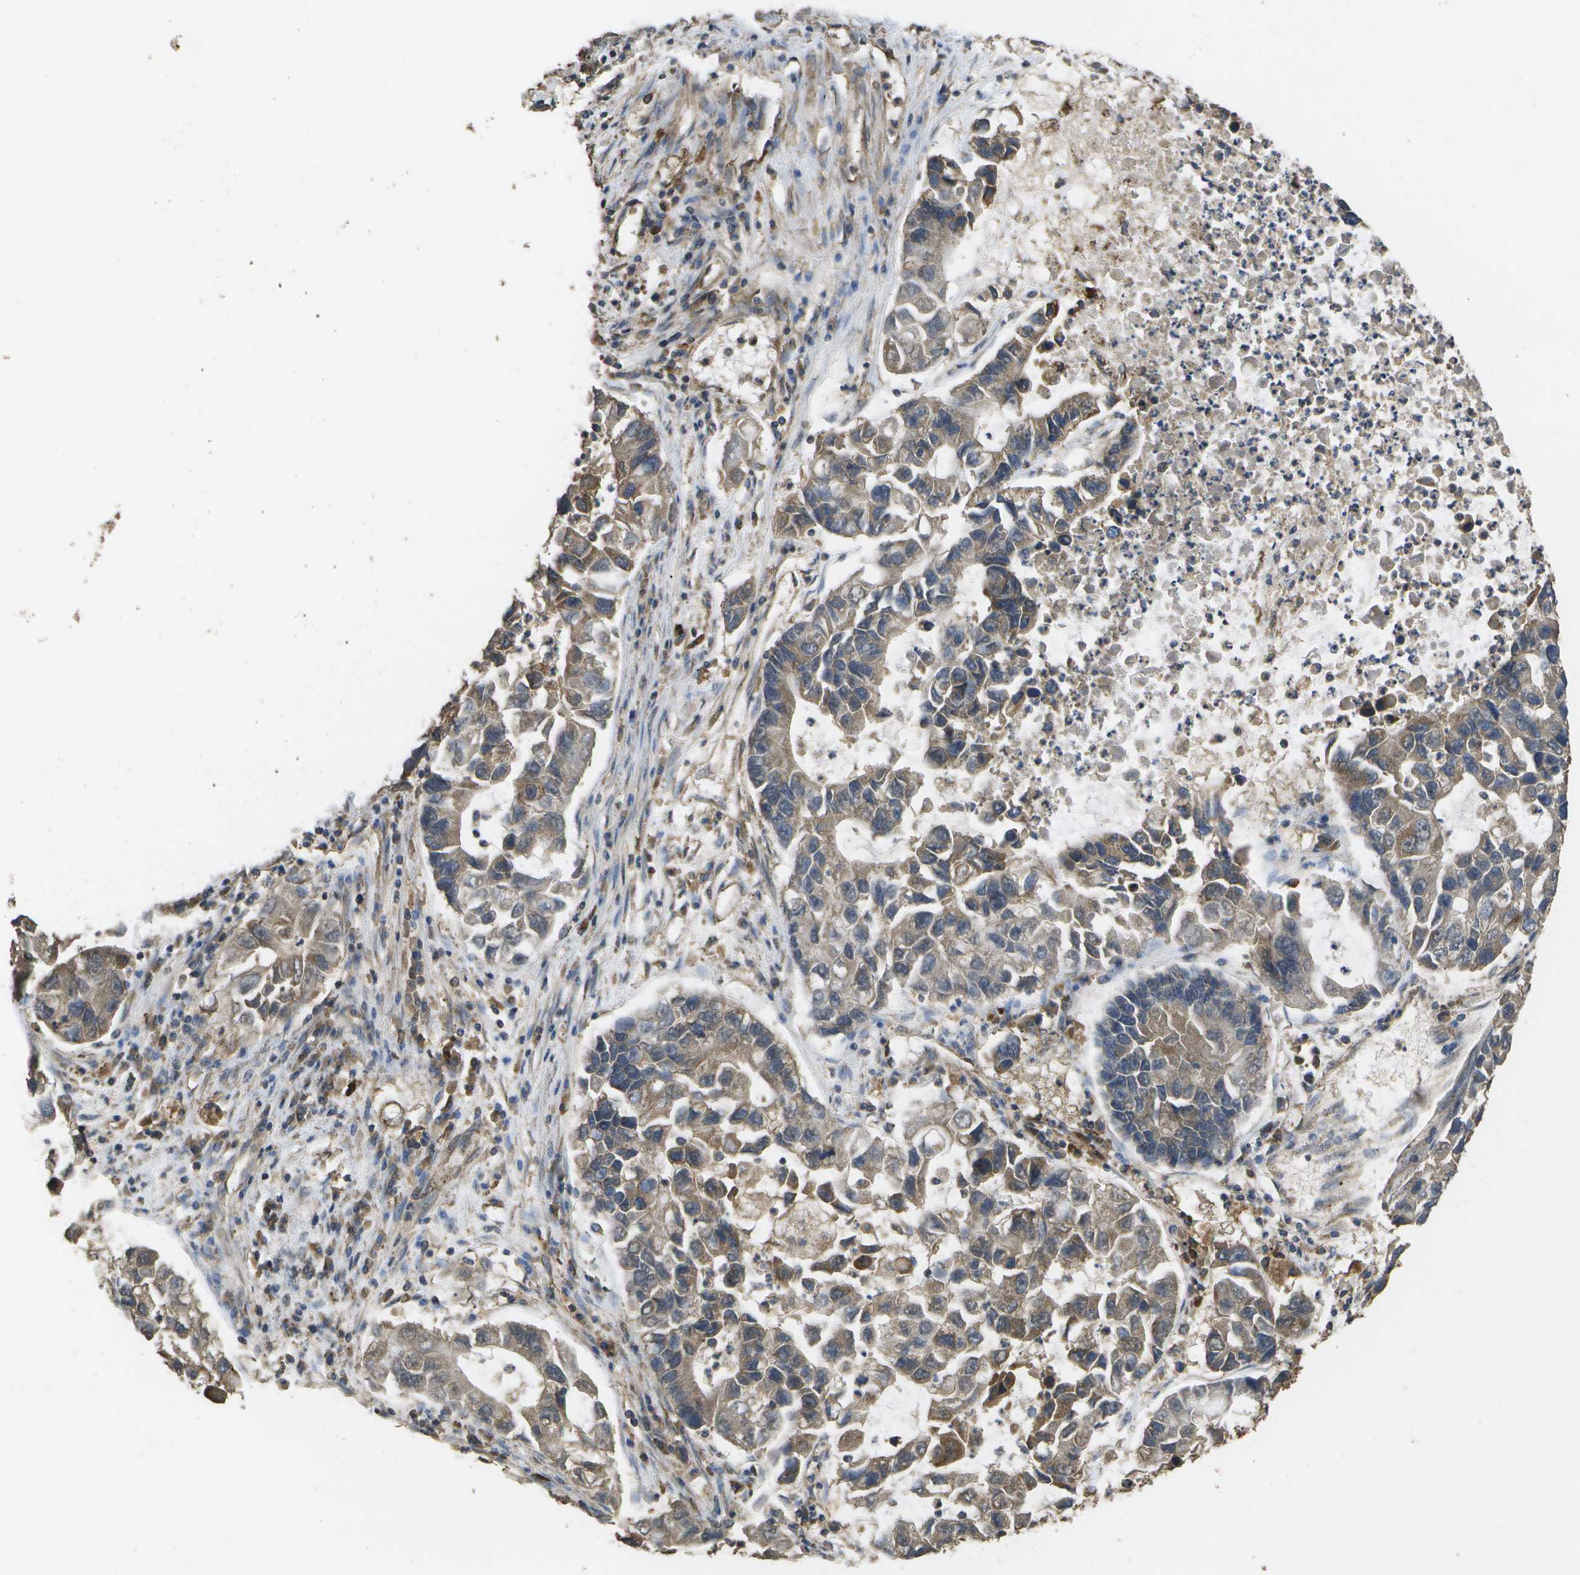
{"staining": {"intensity": "moderate", "quantity": ">75%", "location": "cytoplasmic/membranous"}, "tissue": "lung cancer", "cell_type": "Tumor cells", "image_type": "cancer", "snomed": [{"axis": "morphology", "description": "Adenocarcinoma, NOS"}, {"axis": "topography", "description": "Lung"}], "caption": "Human adenocarcinoma (lung) stained with a brown dye demonstrates moderate cytoplasmic/membranous positive staining in about >75% of tumor cells.", "gene": "SACS", "patient": {"sex": "female", "age": 51}}